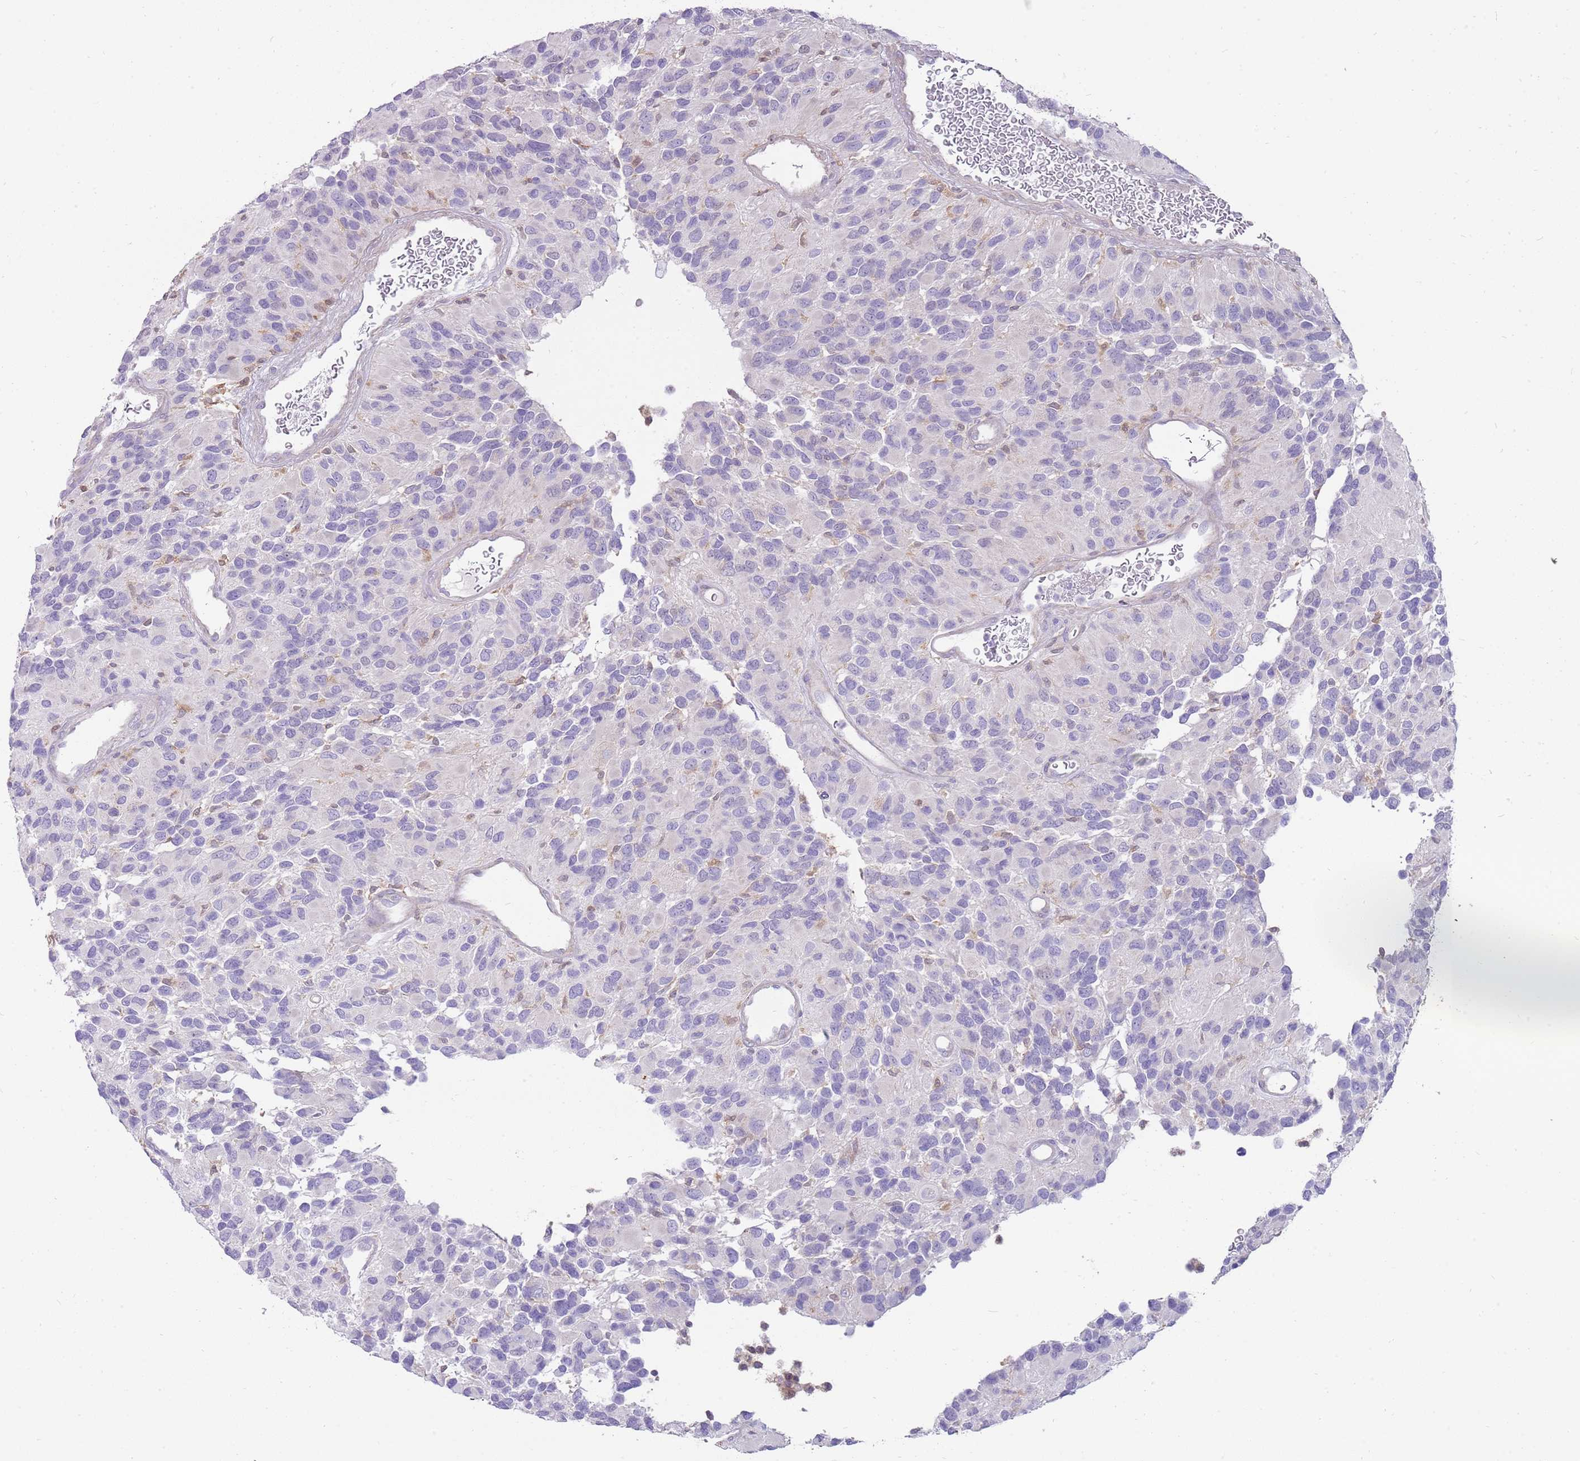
{"staining": {"intensity": "negative", "quantity": "none", "location": "none"}, "tissue": "glioma", "cell_type": "Tumor cells", "image_type": "cancer", "snomed": [{"axis": "morphology", "description": "Glioma, malignant, High grade"}, {"axis": "topography", "description": "Brain"}], "caption": "DAB immunohistochemical staining of human glioma shows no significant staining in tumor cells.", "gene": "DIPK1C", "patient": {"sex": "male", "age": 77}}